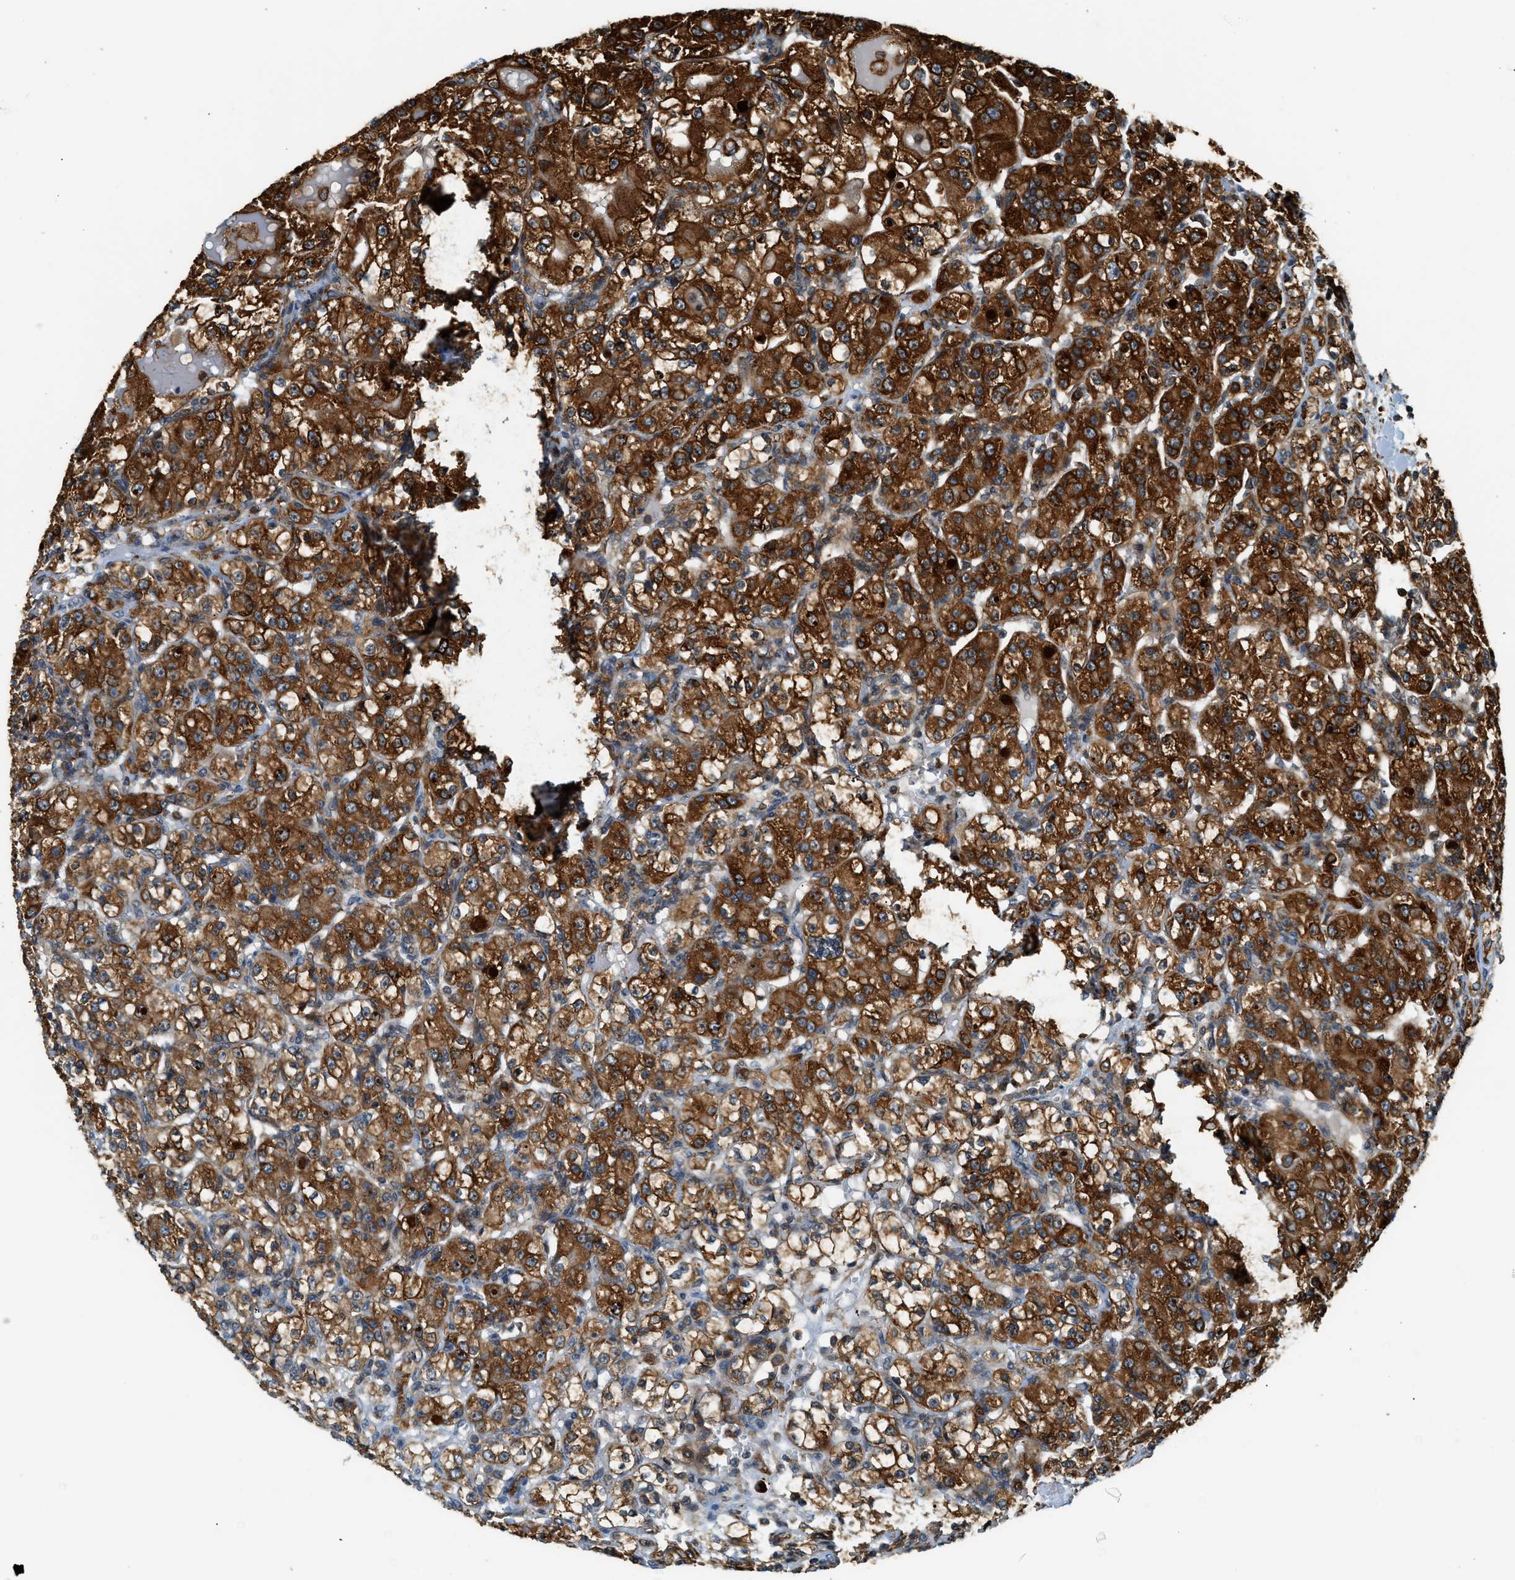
{"staining": {"intensity": "strong", "quantity": ">75%", "location": "cytoplasmic/membranous"}, "tissue": "renal cancer", "cell_type": "Tumor cells", "image_type": "cancer", "snomed": [{"axis": "morphology", "description": "Normal tissue, NOS"}, {"axis": "morphology", "description": "Adenocarcinoma, NOS"}, {"axis": "topography", "description": "Kidney"}], "caption": "DAB immunohistochemical staining of human renal cancer (adenocarcinoma) reveals strong cytoplasmic/membranous protein positivity in about >75% of tumor cells.", "gene": "SEMA4D", "patient": {"sex": "male", "age": 61}}